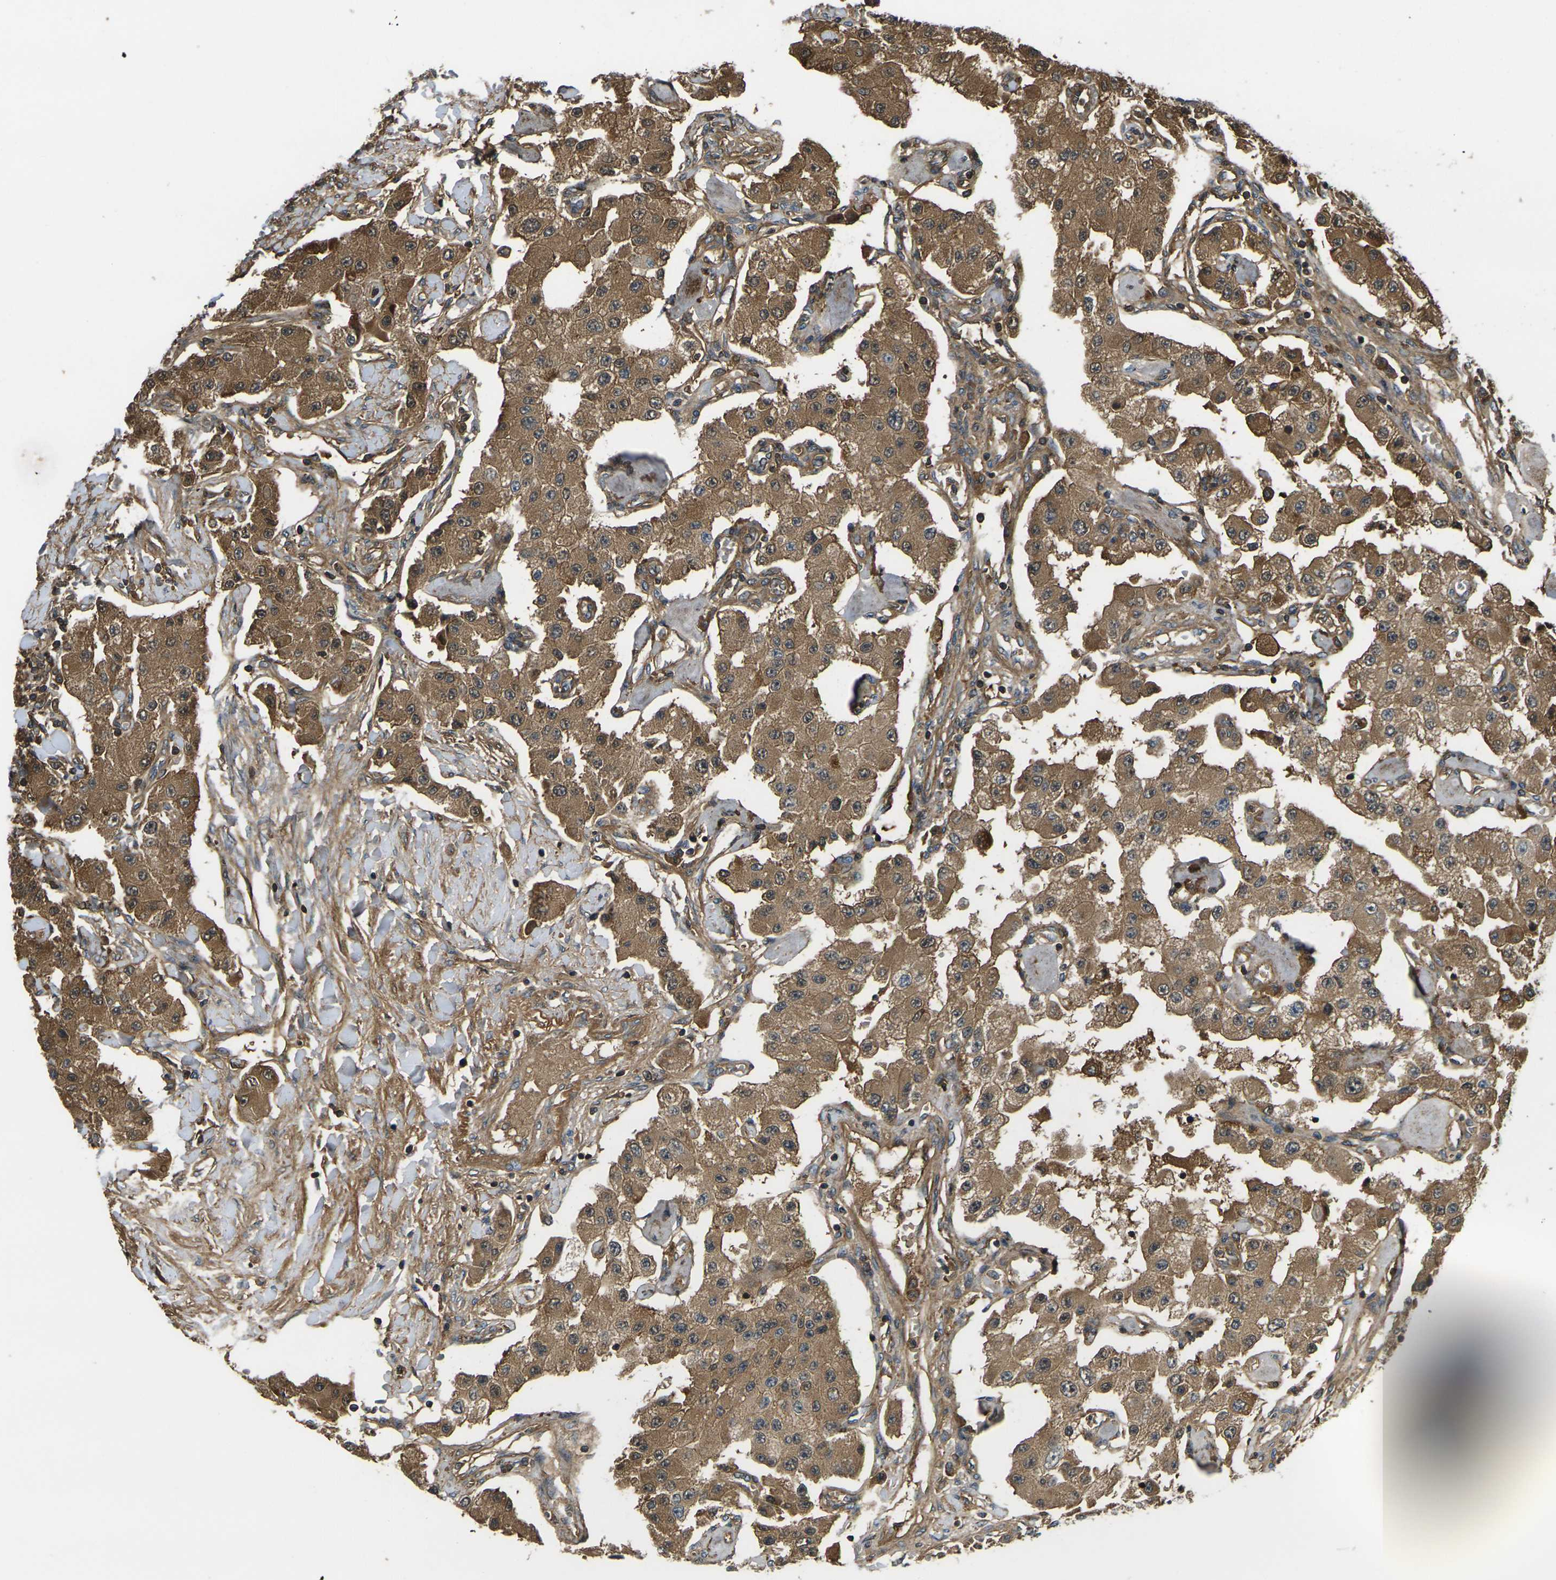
{"staining": {"intensity": "moderate", "quantity": ">75%", "location": "cytoplasmic/membranous"}, "tissue": "carcinoid", "cell_type": "Tumor cells", "image_type": "cancer", "snomed": [{"axis": "morphology", "description": "Carcinoid, malignant, NOS"}, {"axis": "topography", "description": "Pancreas"}], "caption": "This micrograph exhibits immunohistochemistry staining of malignant carcinoid, with medium moderate cytoplasmic/membranous staining in approximately >75% of tumor cells.", "gene": "HSPG2", "patient": {"sex": "male", "age": 41}}